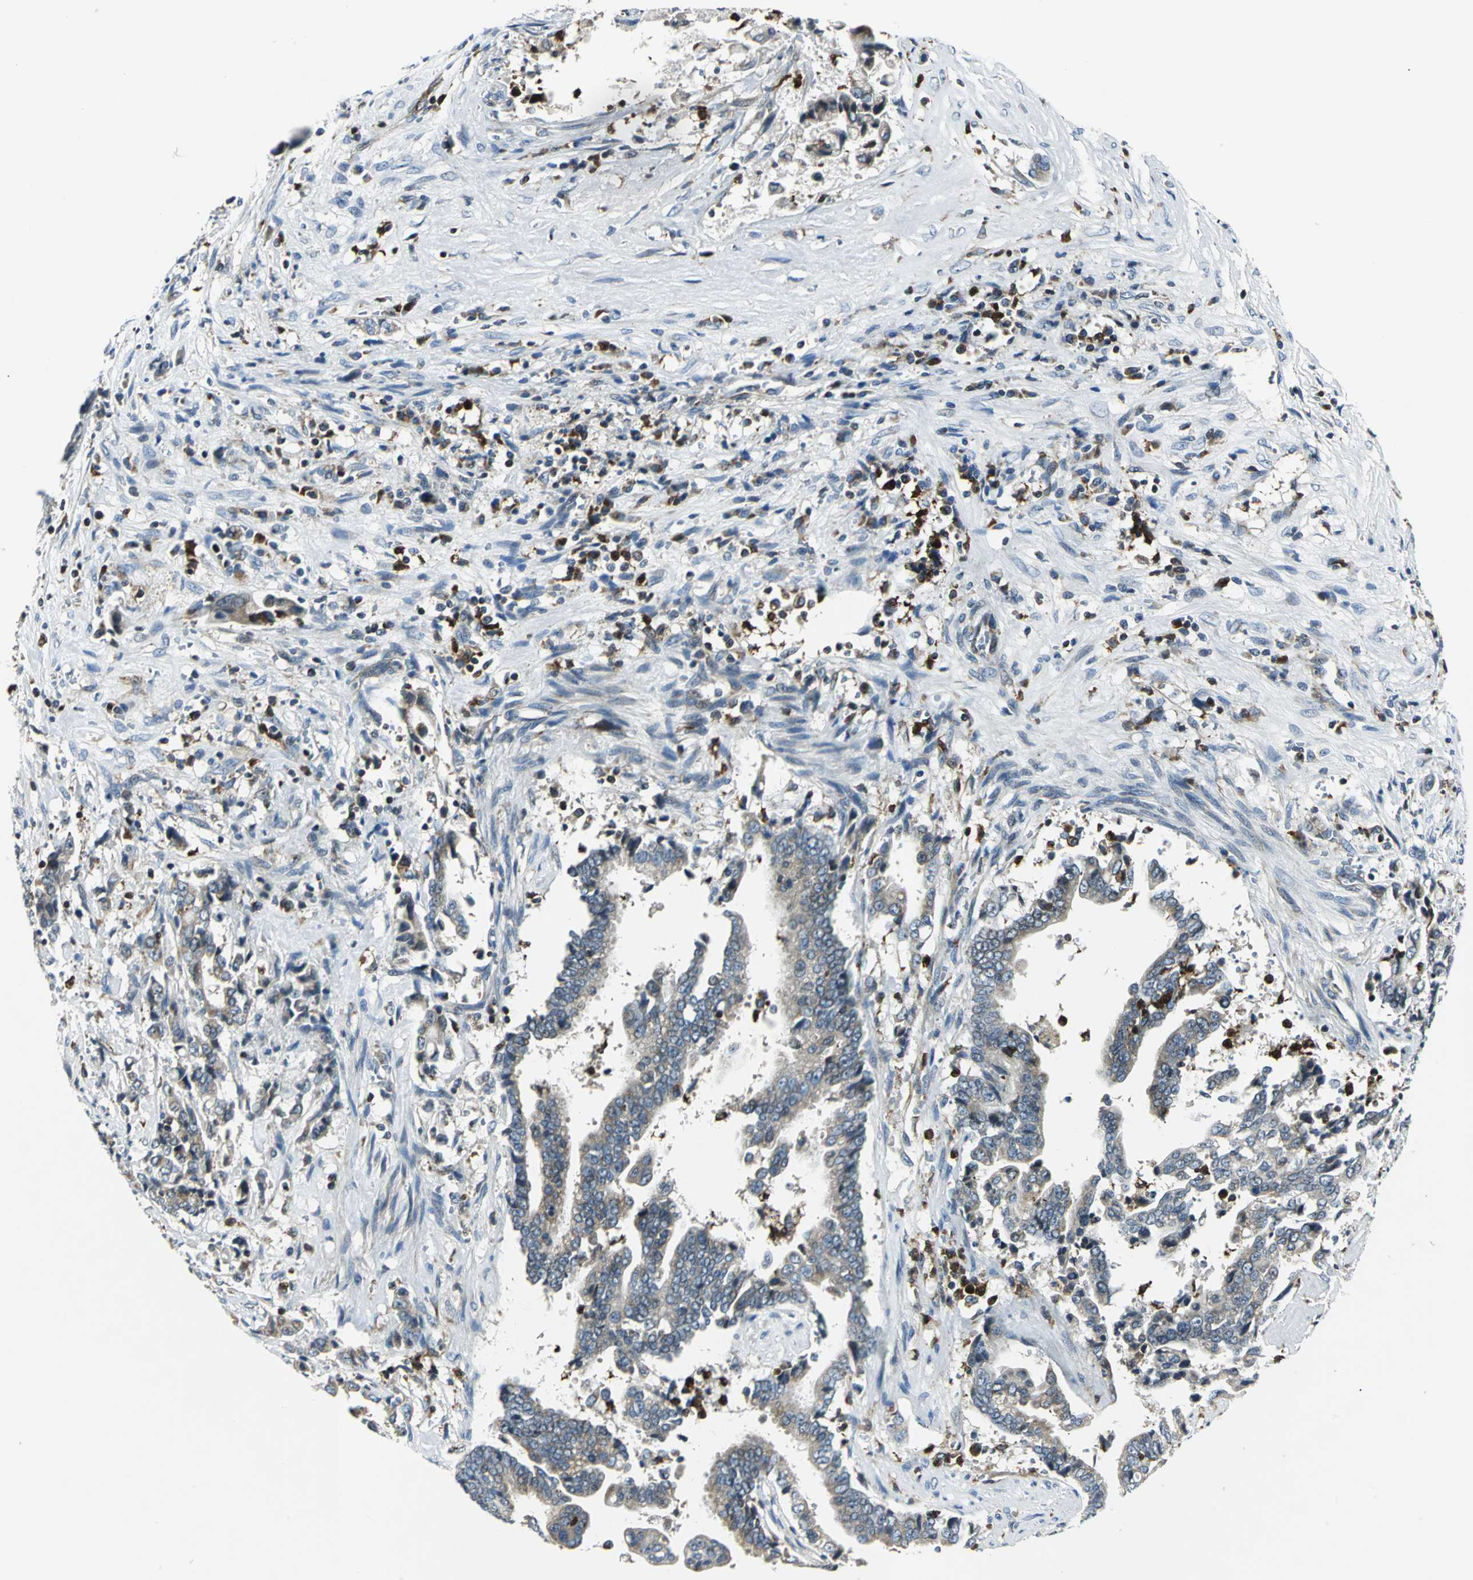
{"staining": {"intensity": "moderate", "quantity": ">75%", "location": "cytoplasmic/membranous"}, "tissue": "liver cancer", "cell_type": "Tumor cells", "image_type": "cancer", "snomed": [{"axis": "morphology", "description": "Cholangiocarcinoma"}, {"axis": "topography", "description": "Liver"}], "caption": "Immunohistochemical staining of human liver cancer demonstrates medium levels of moderate cytoplasmic/membranous protein positivity in about >75% of tumor cells.", "gene": "USP40", "patient": {"sex": "male", "age": 57}}